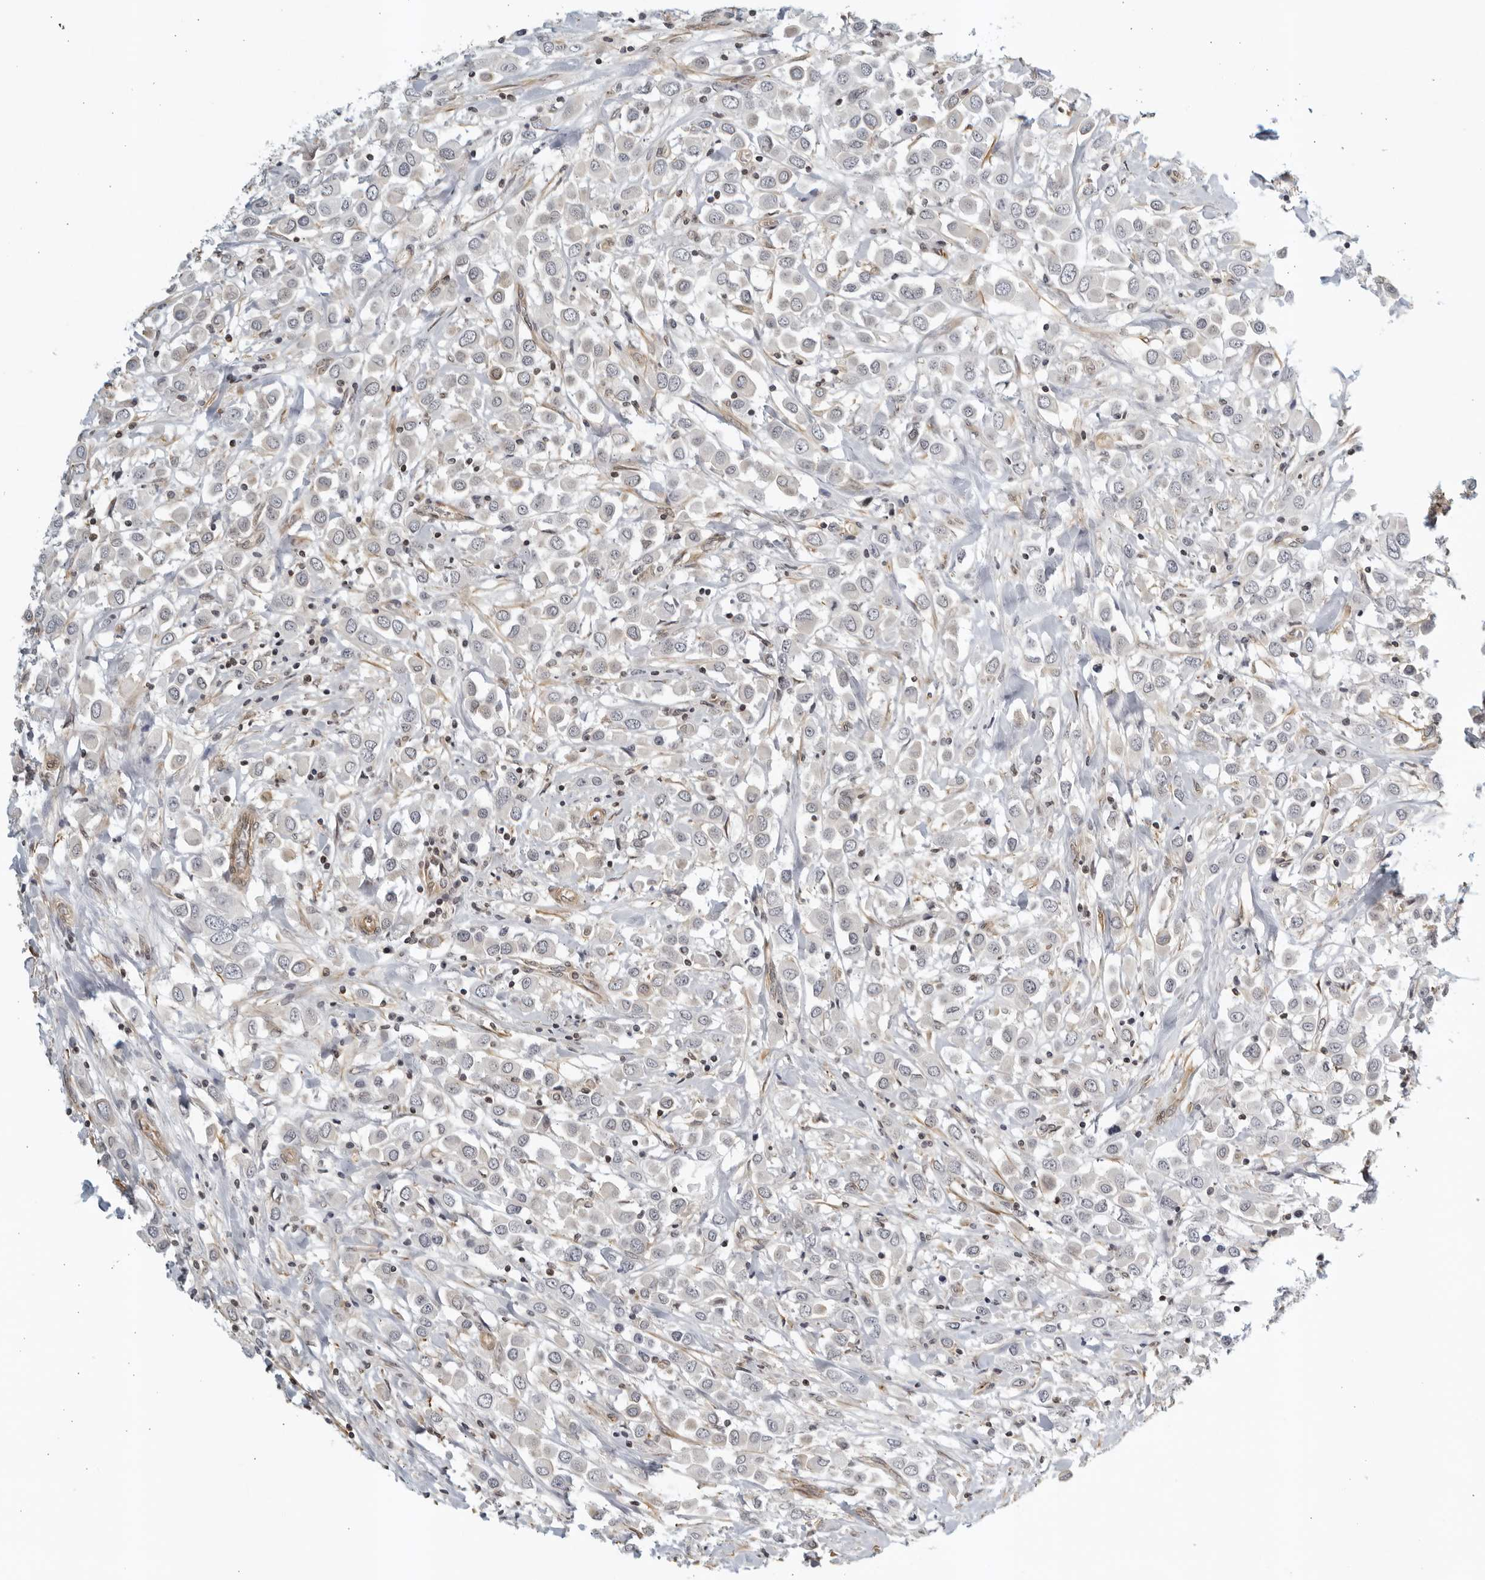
{"staining": {"intensity": "negative", "quantity": "none", "location": "none"}, "tissue": "breast cancer", "cell_type": "Tumor cells", "image_type": "cancer", "snomed": [{"axis": "morphology", "description": "Duct carcinoma"}, {"axis": "topography", "description": "Breast"}], "caption": "This is an IHC histopathology image of breast intraductal carcinoma. There is no positivity in tumor cells.", "gene": "SERTAD4", "patient": {"sex": "female", "age": 61}}